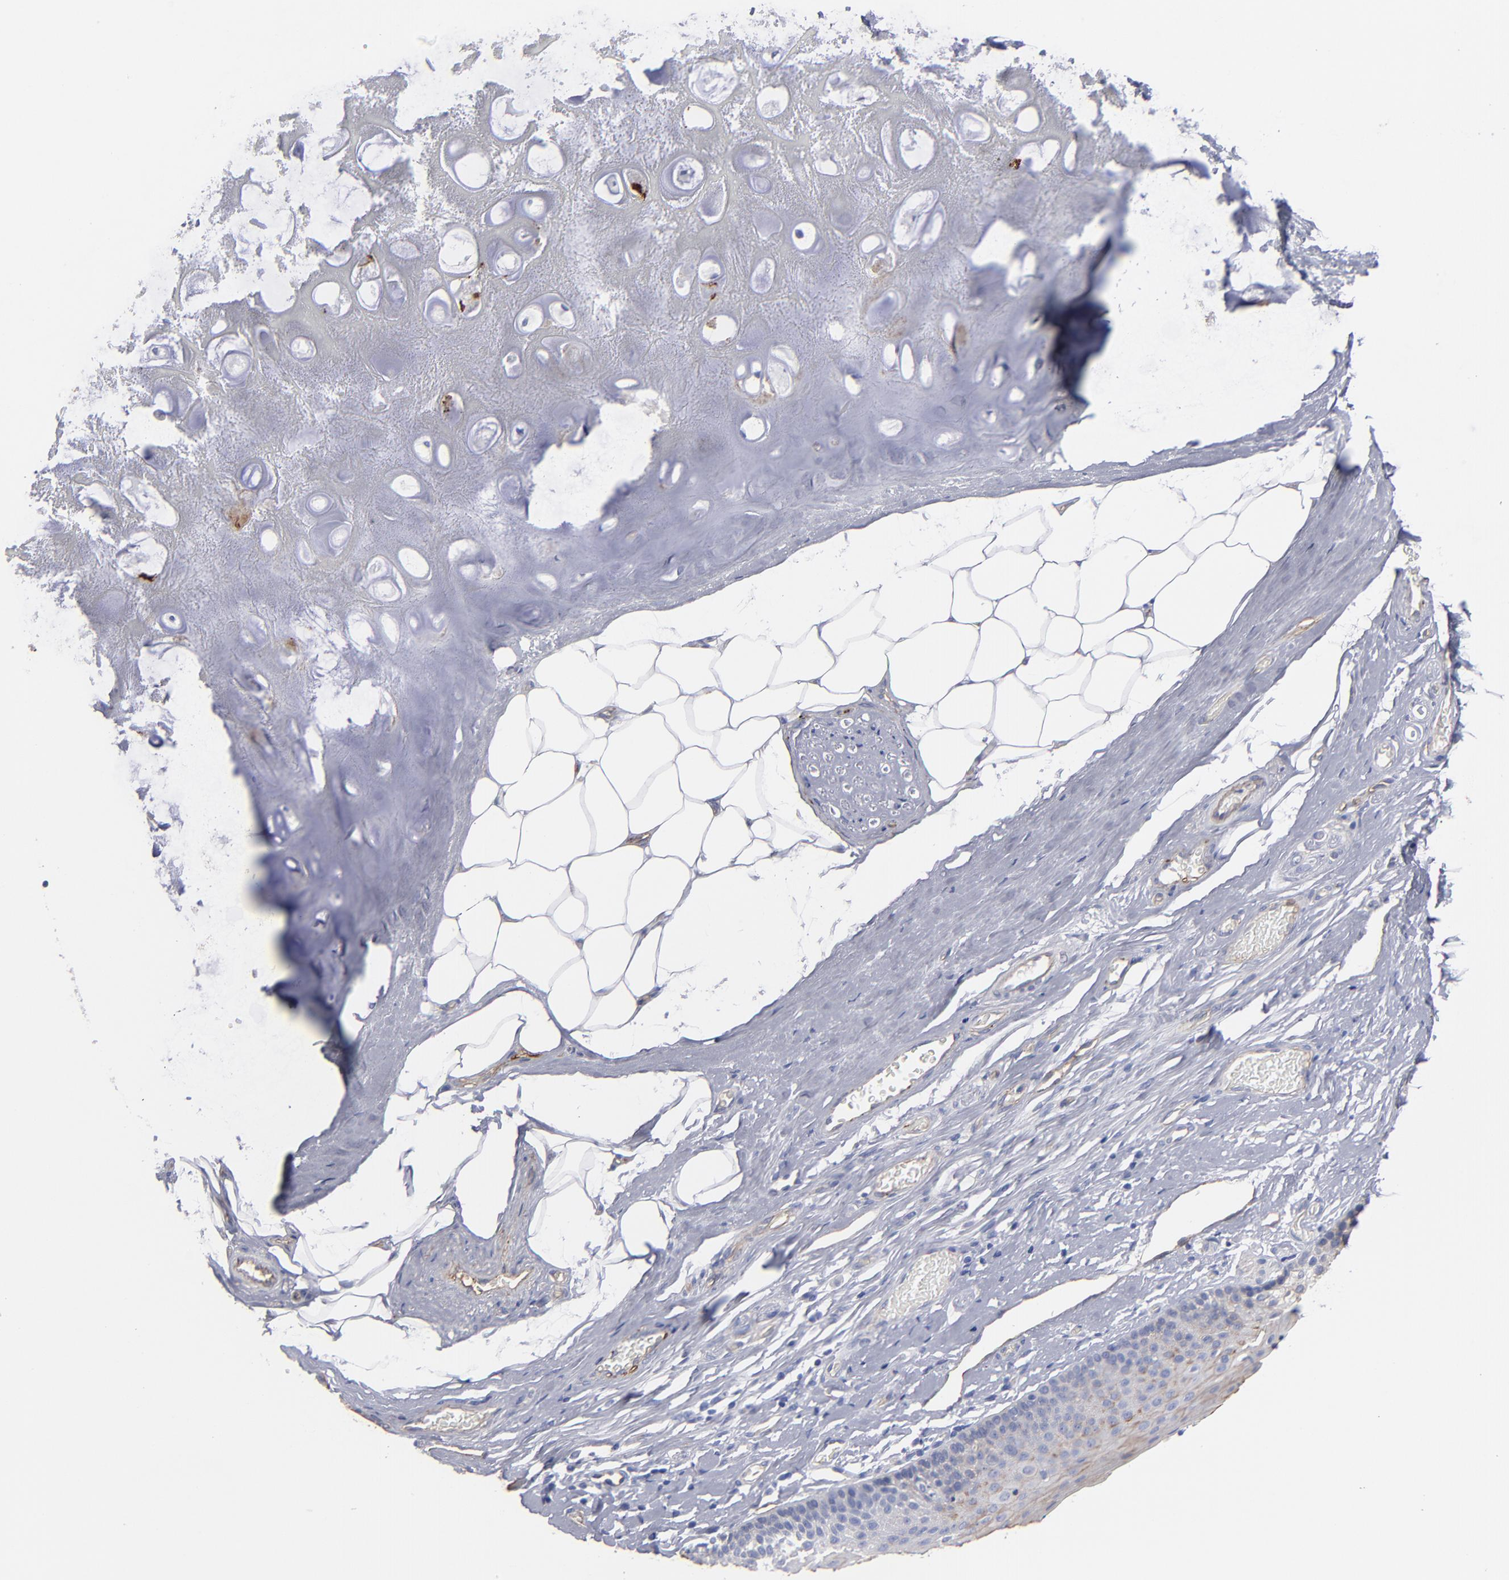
{"staining": {"intensity": "weak", "quantity": "25%-75%", "location": "cytoplasmic/membranous"}, "tissue": "nasopharynx", "cell_type": "Respiratory epithelial cells", "image_type": "normal", "snomed": [{"axis": "morphology", "description": "Normal tissue, NOS"}, {"axis": "topography", "description": "Nasopharynx"}], "caption": "Immunohistochemistry (IHC) (DAB) staining of unremarkable human nasopharynx demonstrates weak cytoplasmic/membranous protein staining in approximately 25%-75% of respiratory epithelial cells. (IHC, brightfield microscopy, high magnification).", "gene": "TM4SF1", "patient": {"sex": "male", "age": 56}}